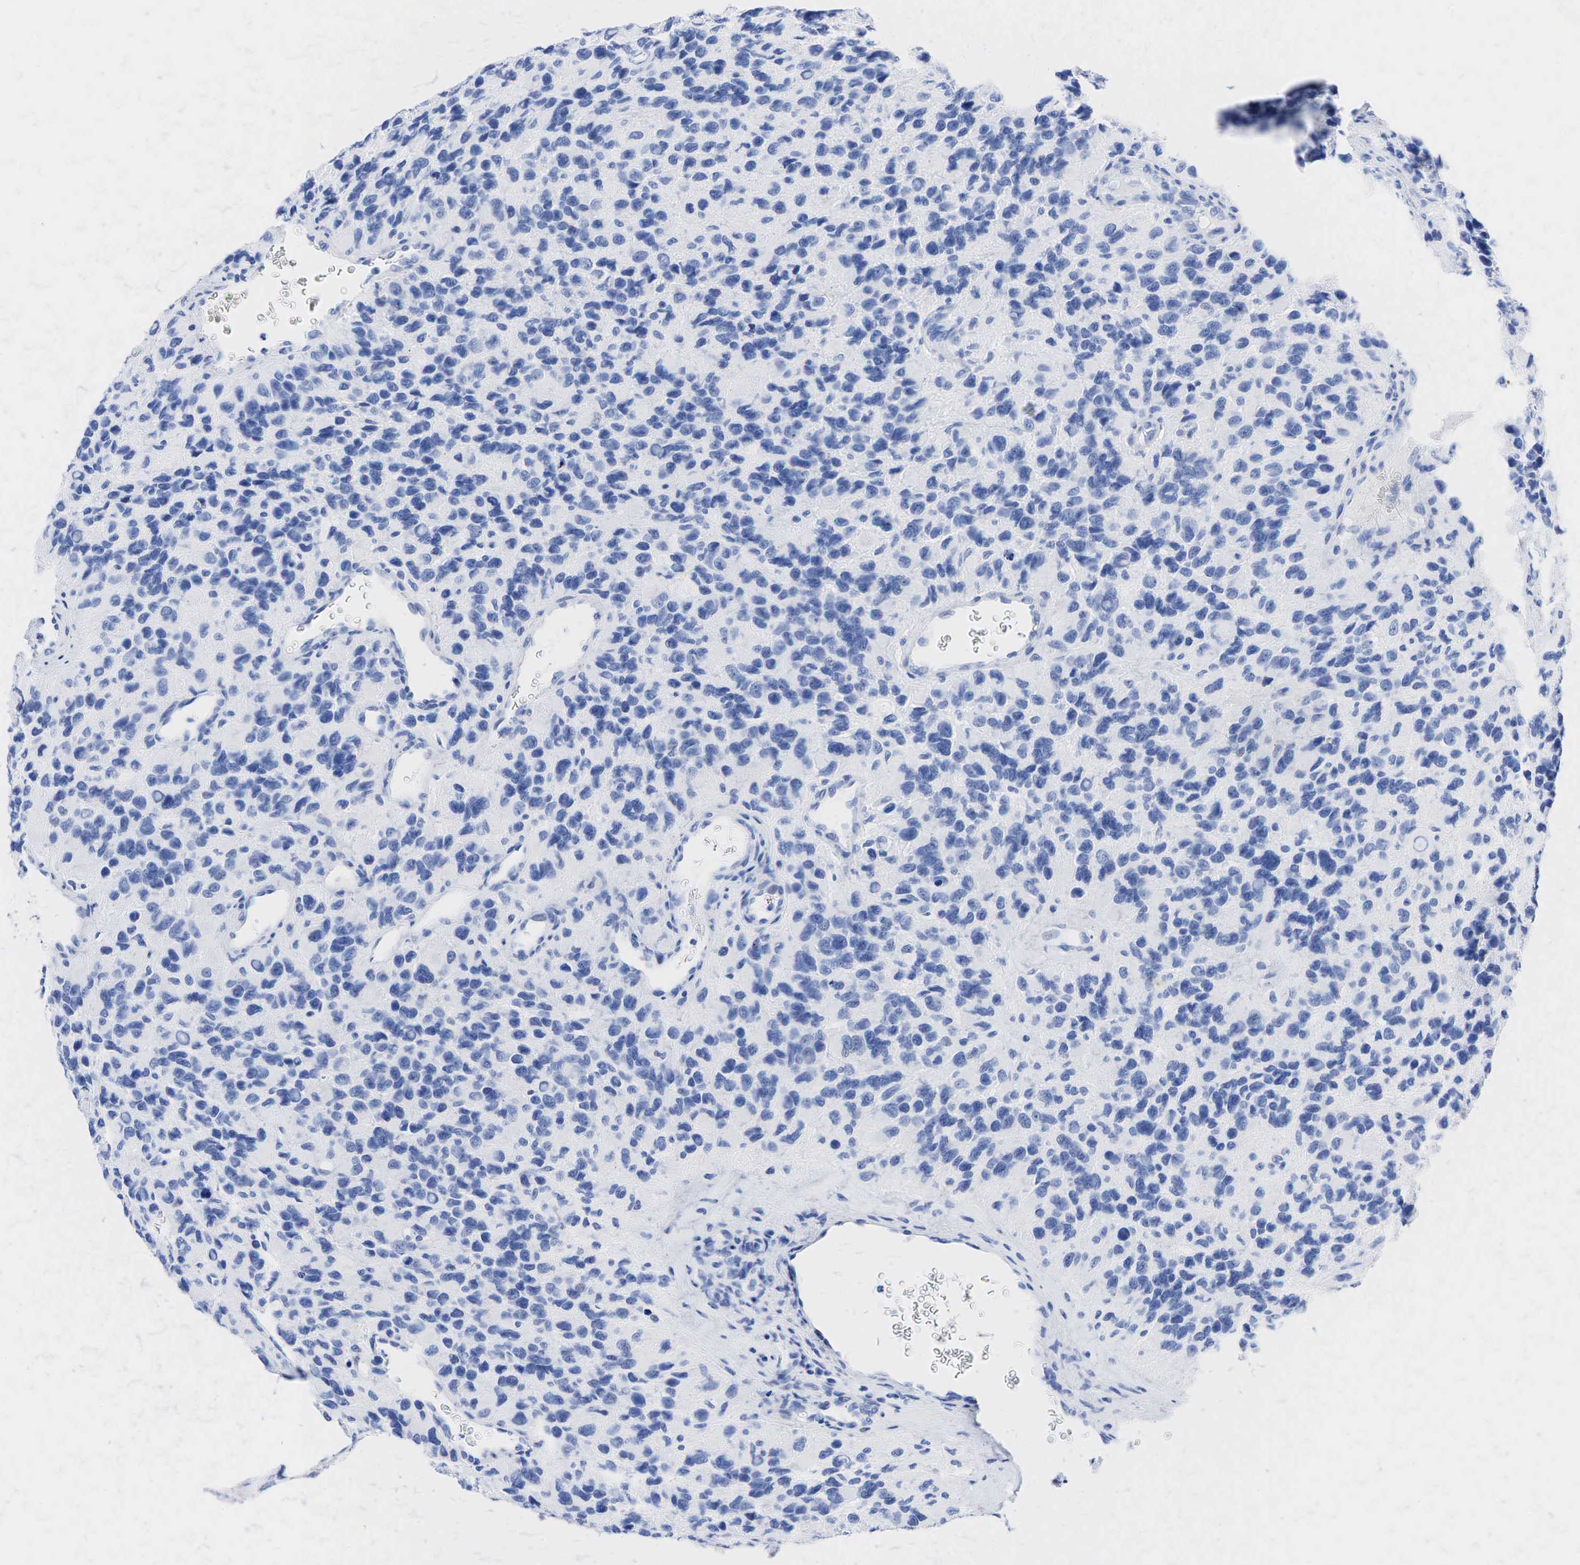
{"staining": {"intensity": "negative", "quantity": "none", "location": "none"}, "tissue": "glioma", "cell_type": "Tumor cells", "image_type": "cancer", "snomed": [{"axis": "morphology", "description": "Glioma, malignant, High grade"}, {"axis": "topography", "description": "Brain"}], "caption": "A high-resolution histopathology image shows IHC staining of malignant glioma (high-grade), which demonstrates no significant staining in tumor cells.", "gene": "INHA", "patient": {"sex": "male", "age": 77}}